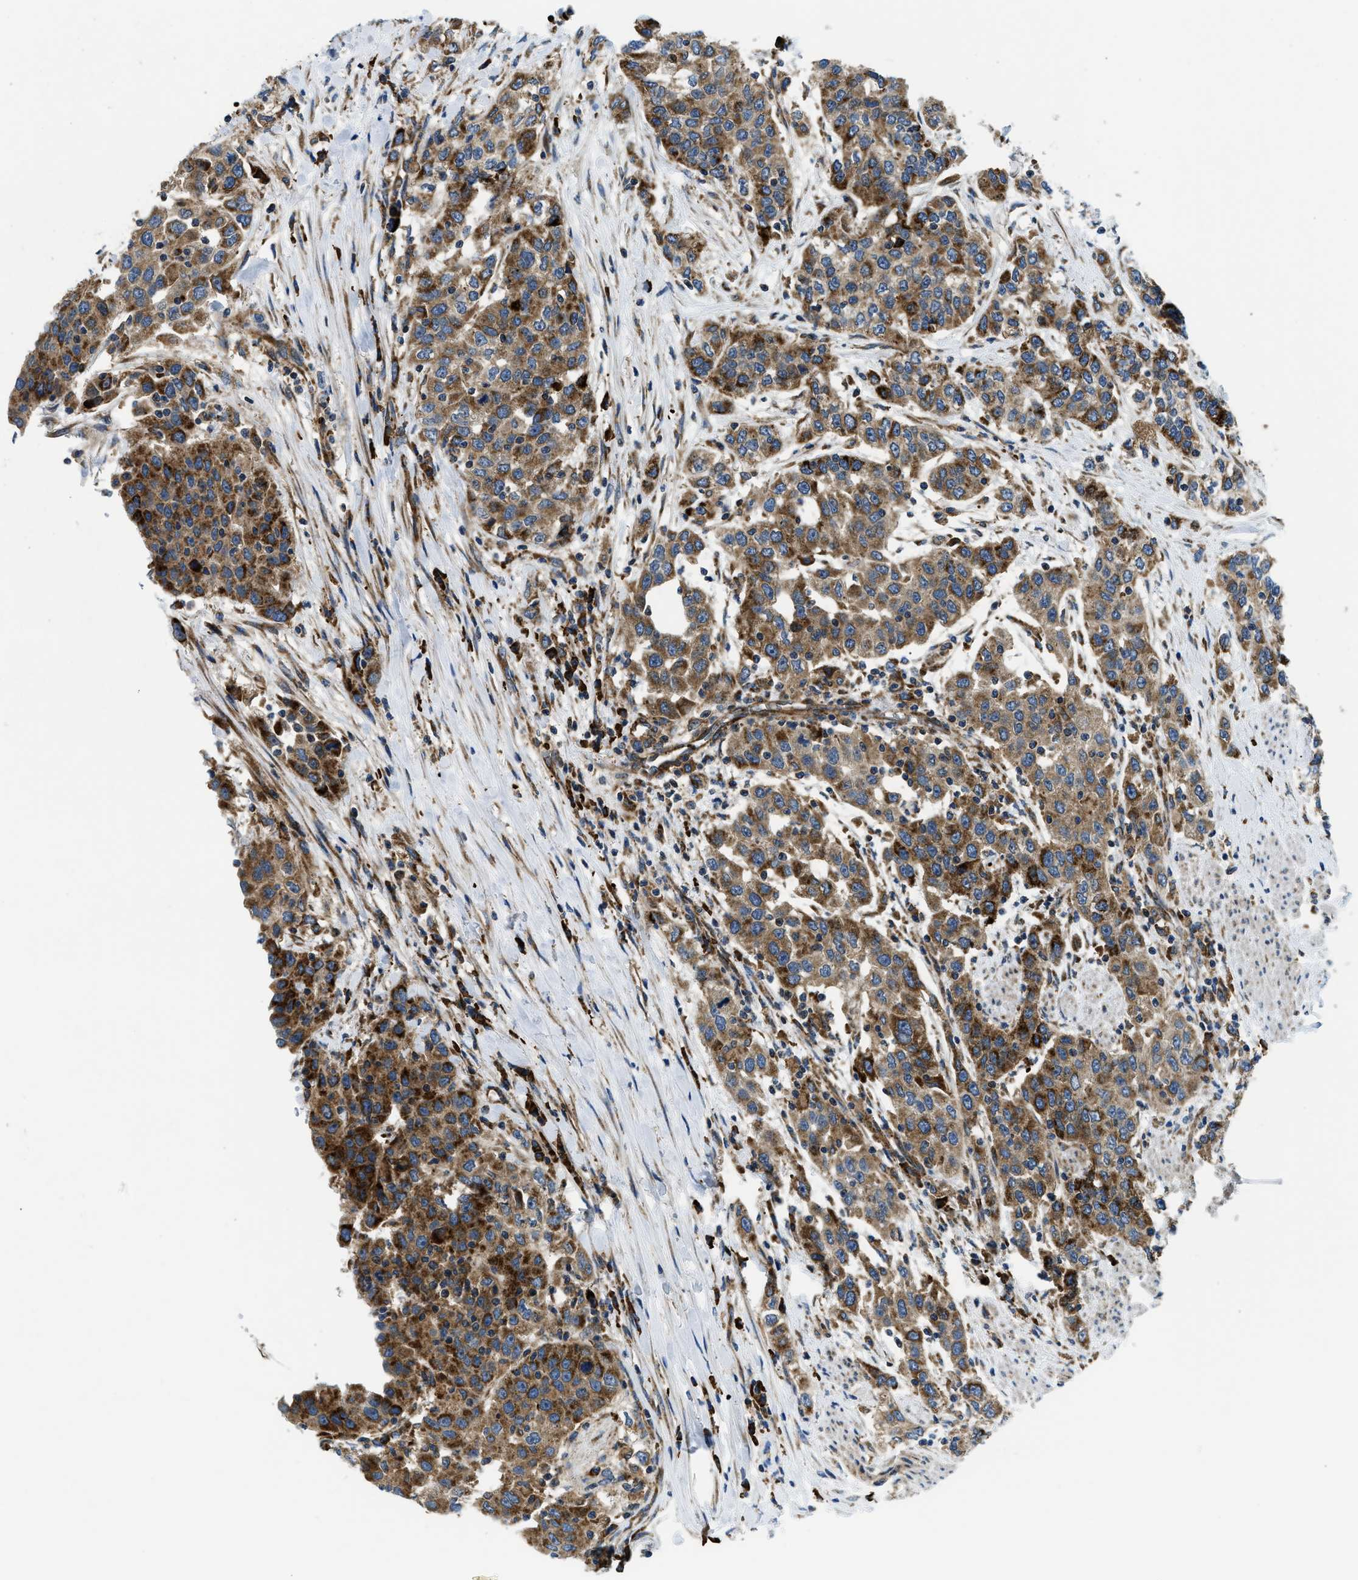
{"staining": {"intensity": "moderate", "quantity": ">75%", "location": "cytoplasmic/membranous"}, "tissue": "urothelial cancer", "cell_type": "Tumor cells", "image_type": "cancer", "snomed": [{"axis": "morphology", "description": "Urothelial carcinoma, High grade"}, {"axis": "topography", "description": "Urinary bladder"}], "caption": "IHC micrograph of human urothelial cancer stained for a protein (brown), which displays medium levels of moderate cytoplasmic/membranous expression in approximately >75% of tumor cells.", "gene": "CSPG4", "patient": {"sex": "female", "age": 80}}